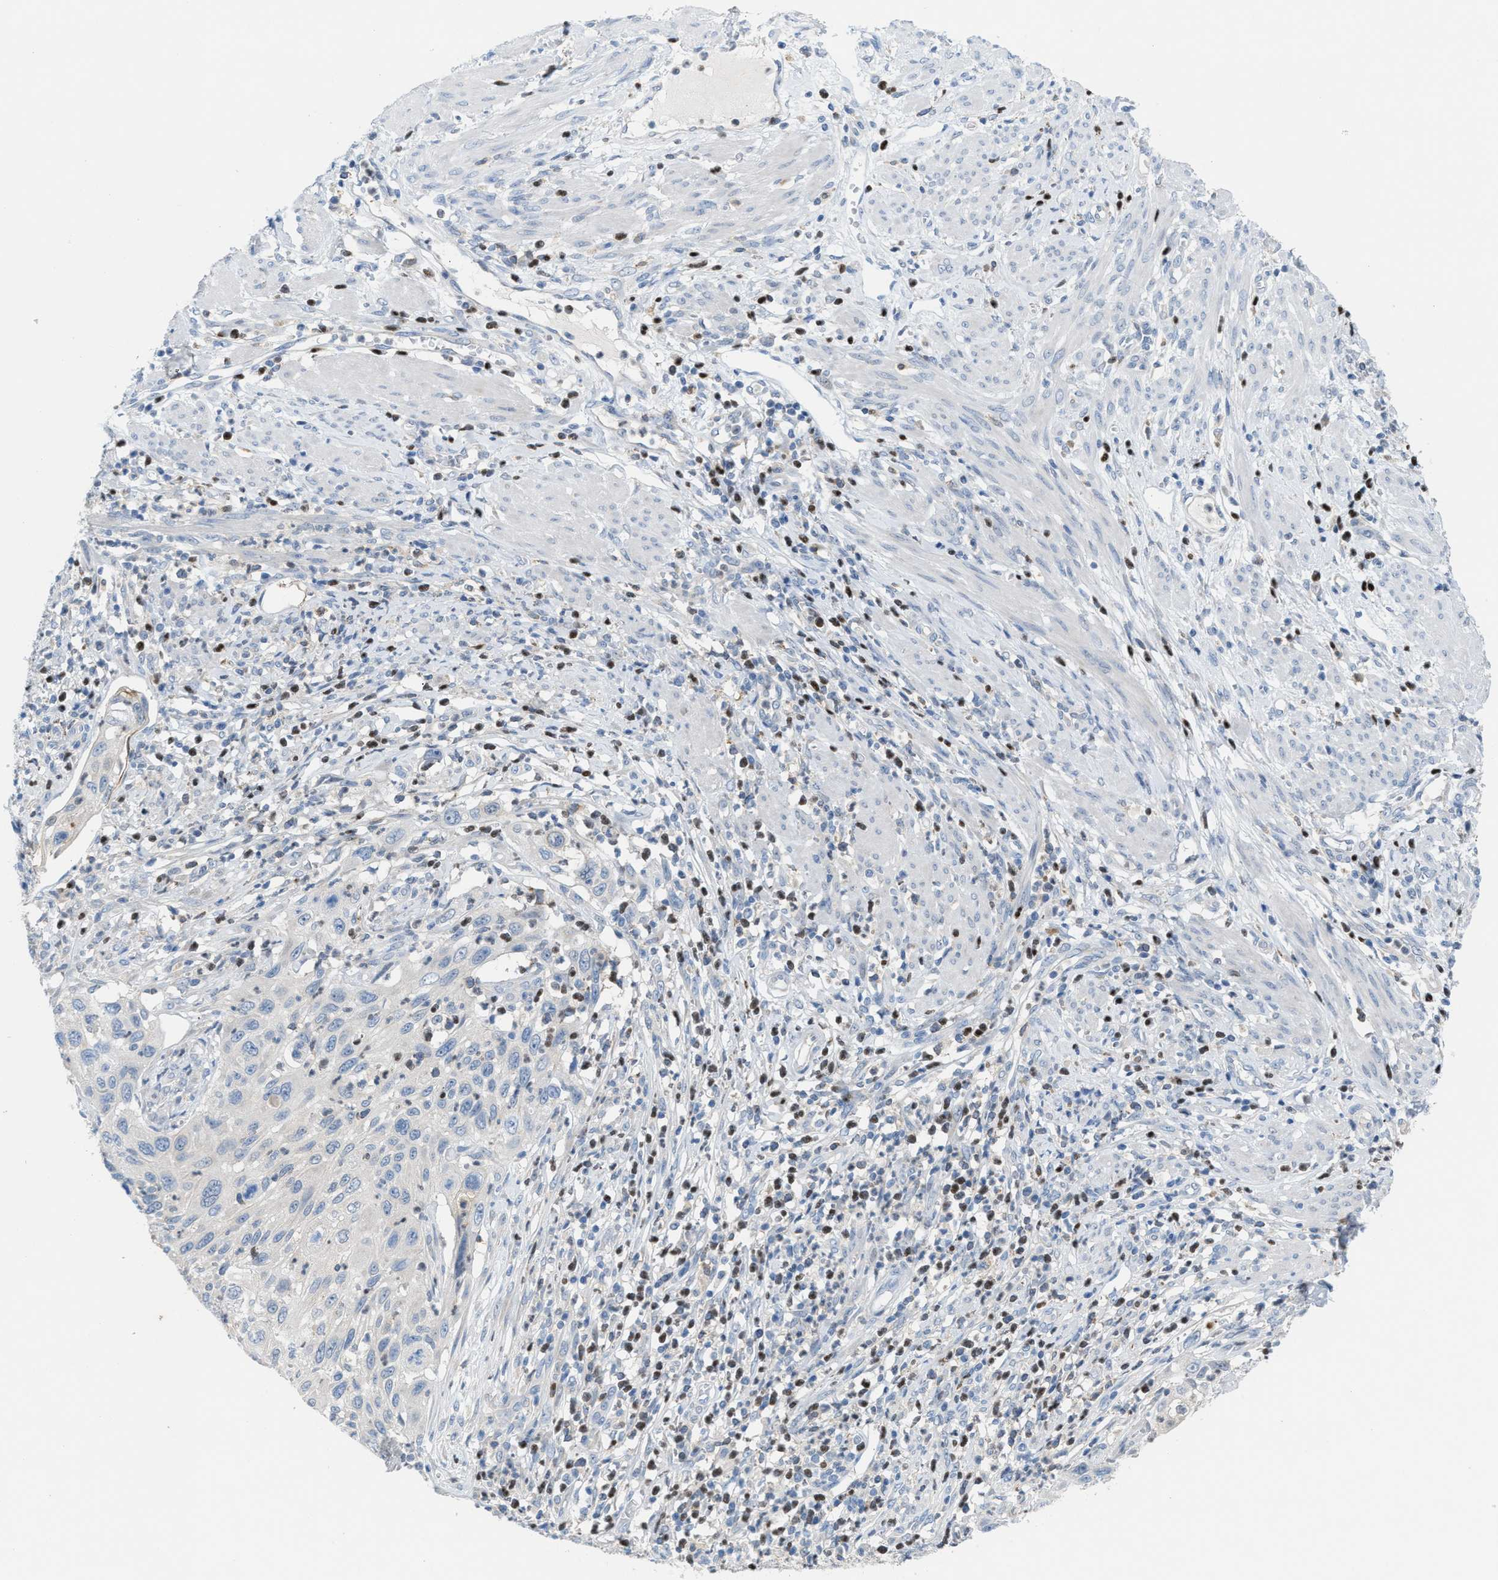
{"staining": {"intensity": "negative", "quantity": "none", "location": "none"}, "tissue": "cervical cancer", "cell_type": "Tumor cells", "image_type": "cancer", "snomed": [{"axis": "morphology", "description": "Squamous cell carcinoma, NOS"}, {"axis": "topography", "description": "Cervix"}], "caption": "Immunohistochemistry (IHC) of cervical squamous cell carcinoma displays no staining in tumor cells.", "gene": "PPM1D", "patient": {"sex": "female", "age": 70}}